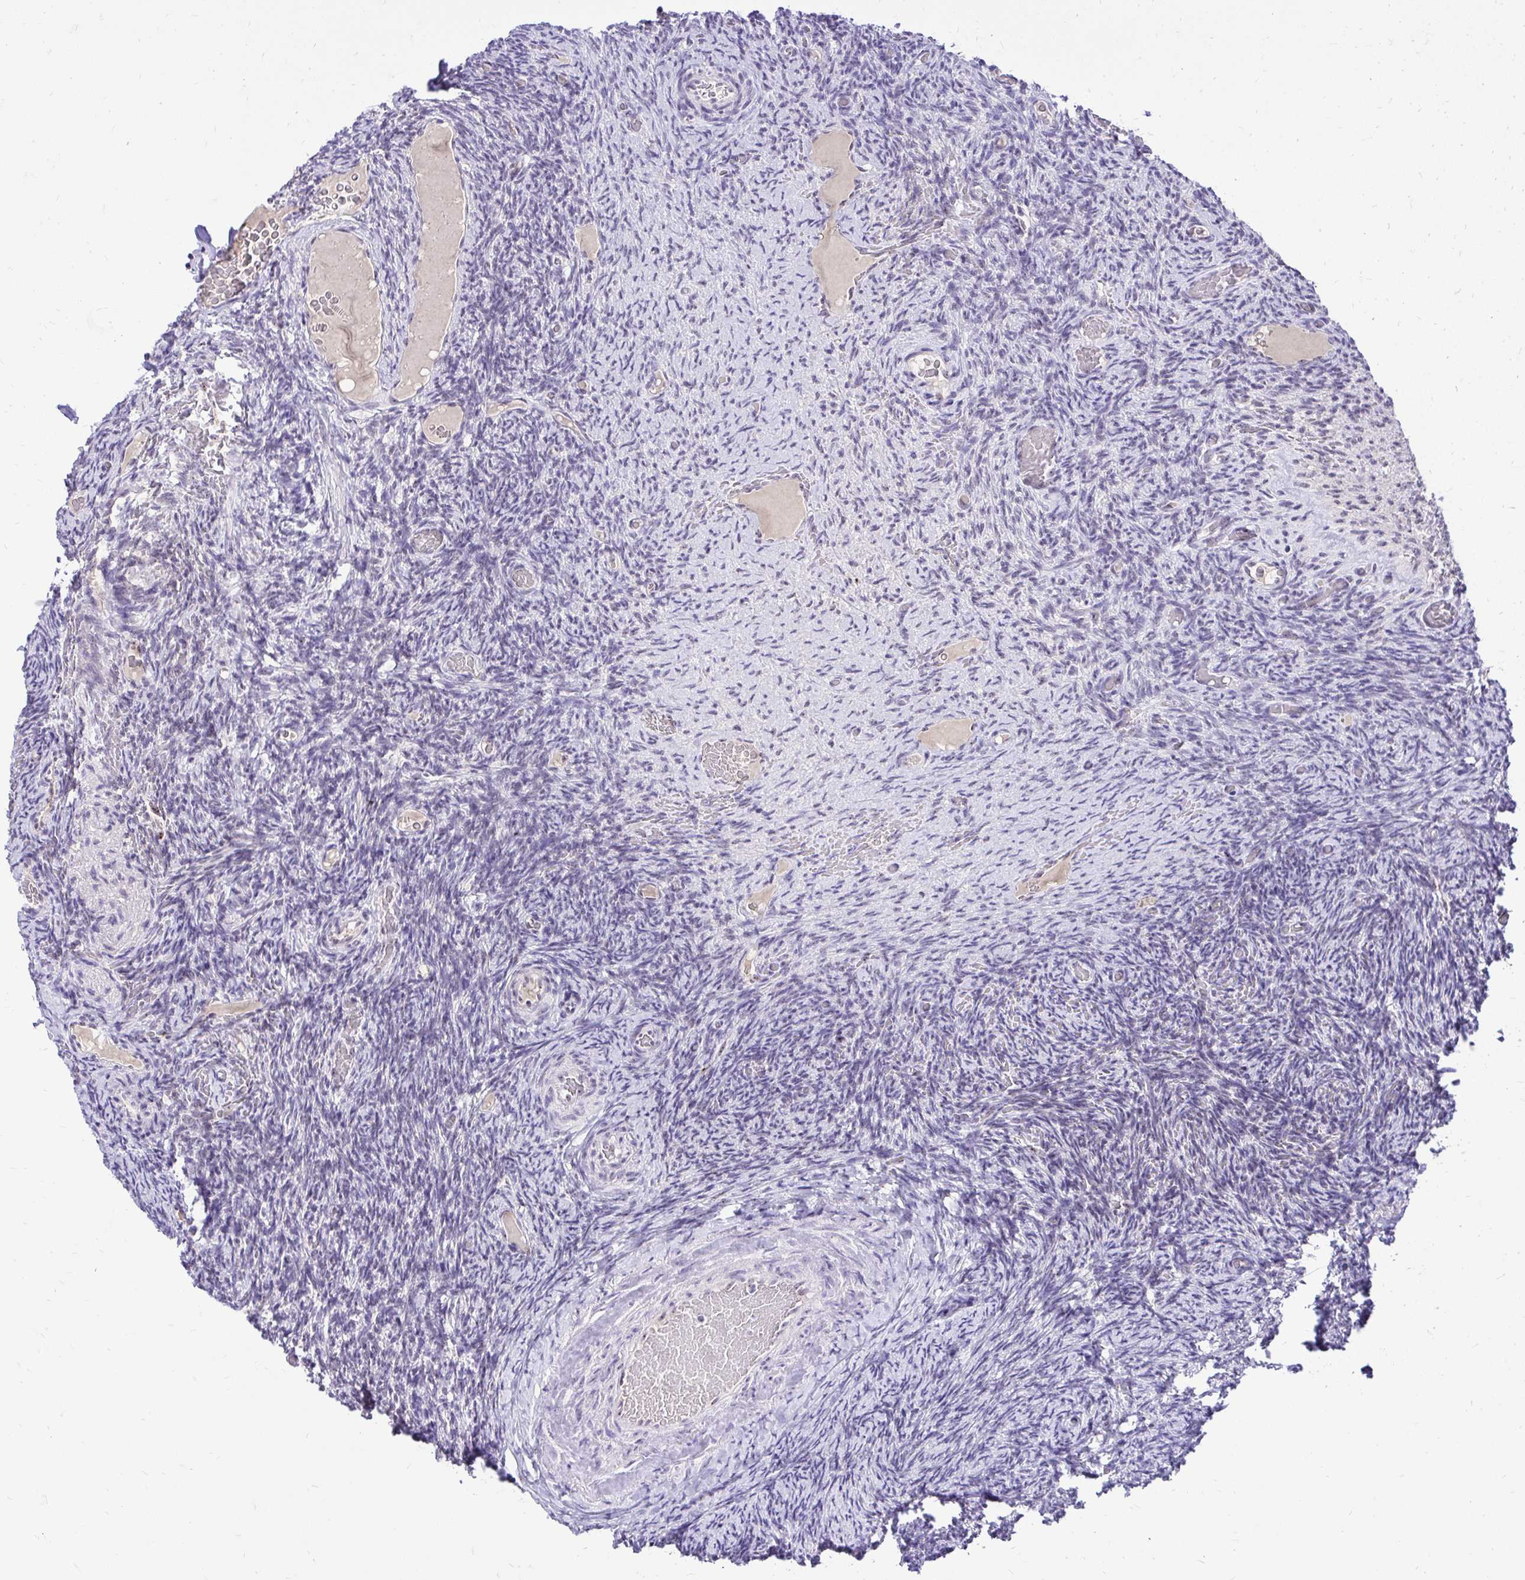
{"staining": {"intensity": "negative", "quantity": "none", "location": "none"}, "tissue": "ovary", "cell_type": "Ovarian stroma cells", "image_type": "normal", "snomed": [{"axis": "morphology", "description": "Normal tissue, NOS"}, {"axis": "topography", "description": "Ovary"}], "caption": "IHC image of benign ovary stained for a protein (brown), which reveals no expression in ovarian stroma cells. (Stains: DAB (3,3'-diaminobenzidine) IHC with hematoxylin counter stain, Microscopy: brightfield microscopy at high magnification).", "gene": "NIFK", "patient": {"sex": "female", "age": 34}}